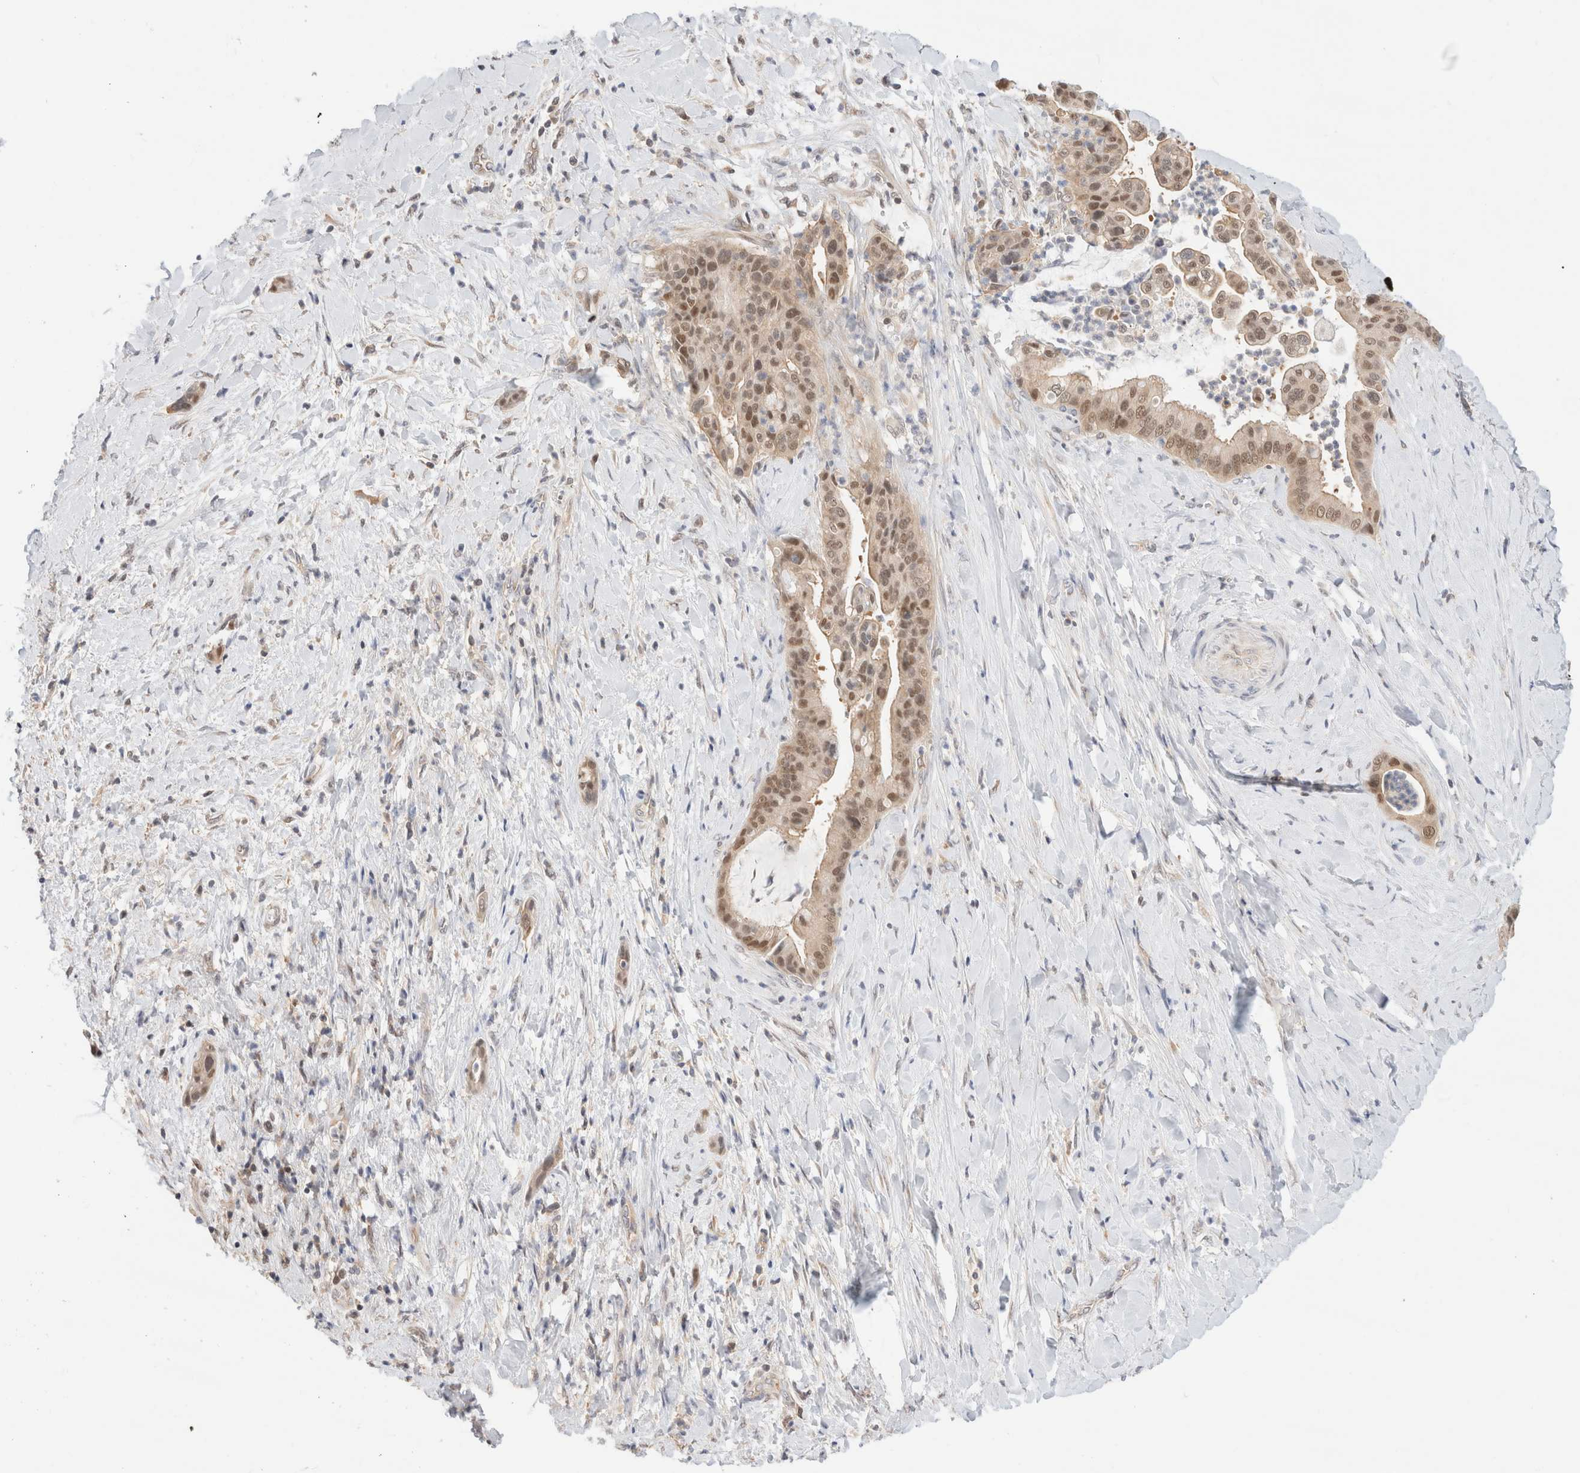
{"staining": {"intensity": "moderate", "quantity": ">75%", "location": "nuclear"}, "tissue": "liver cancer", "cell_type": "Tumor cells", "image_type": "cancer", "snomed": [{"axis": "morphology", "description": "Cholangiocarcinoma"}, {"axis": "topography", "description": "Liver"}], "caption": "This photomicrograph exhibits immunohistochemistry (IHC) staining of human liver cancer (cholangiocarcinoma), with medium moderate nuclear expression in approximately >75% of tumor cells.", "gene": "C17orf97", "patient": {"sex": "female", "age": 54}}